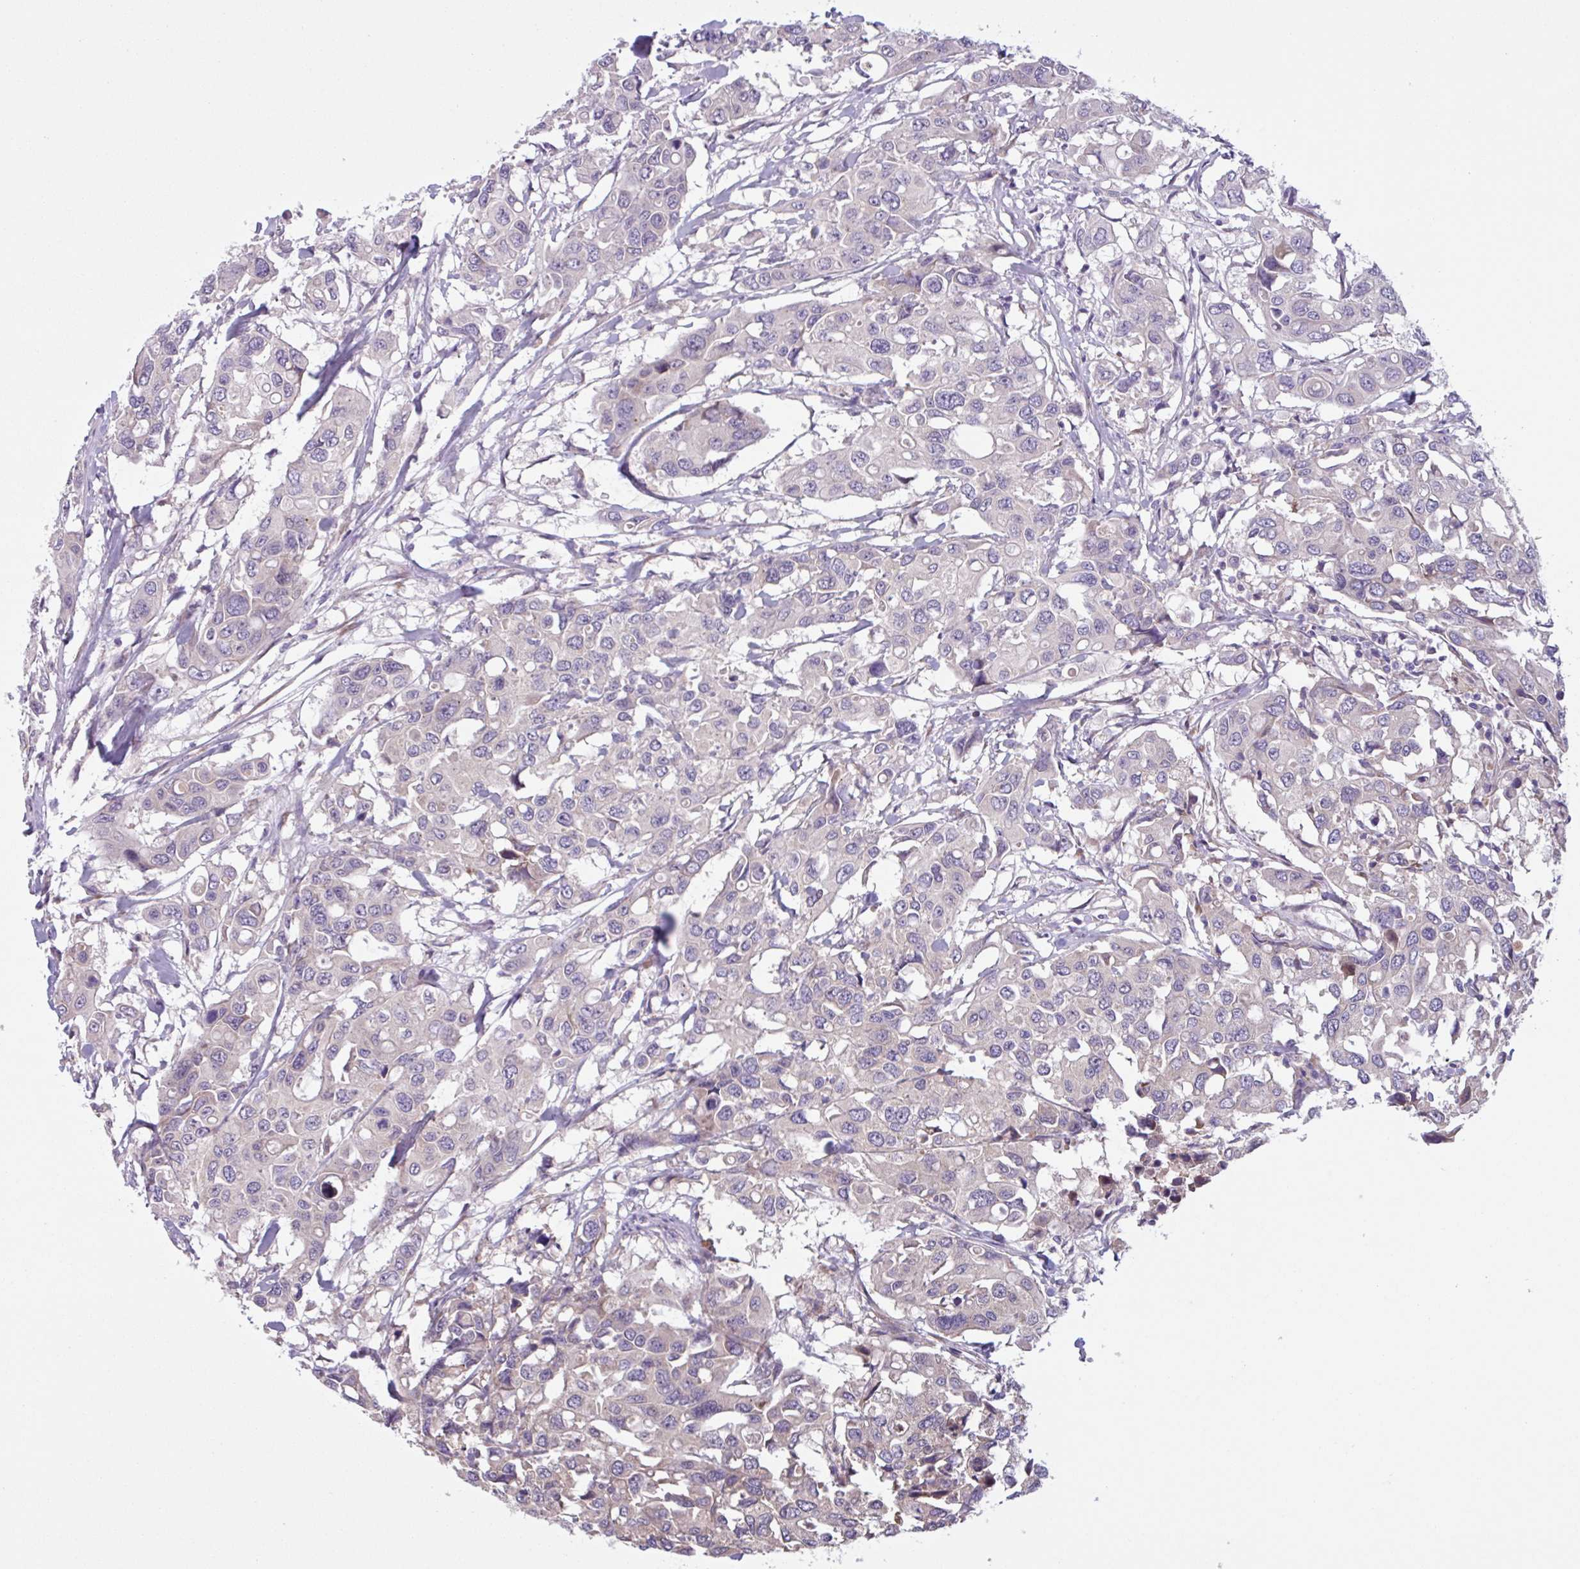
{"staining": {"intensity": "negative", "quantity": "none", "location": "none"}, "tissue": "colorectal cancer", "cell_type": "Tumor cells", "image_type": "cancer", "snomed": [{"axis": "morphology", "description": "Adenocarcinoma, NOS"}, {"axis": "topography", "description": "Colon"}], "caption": "This photomicrograph is of colorectal cancer stained with IHC to label a protein in brown with the nuclei are counter-stained blue. There is no staining in tumor cells. (Stains: DAB immunohistochemistry (IHC) with hematoxylin counter stain, Microscopy: brightfield microscopy at high magnification).", "gene": "C20orf27", "patient": {"sex": "male", "age": 77}}